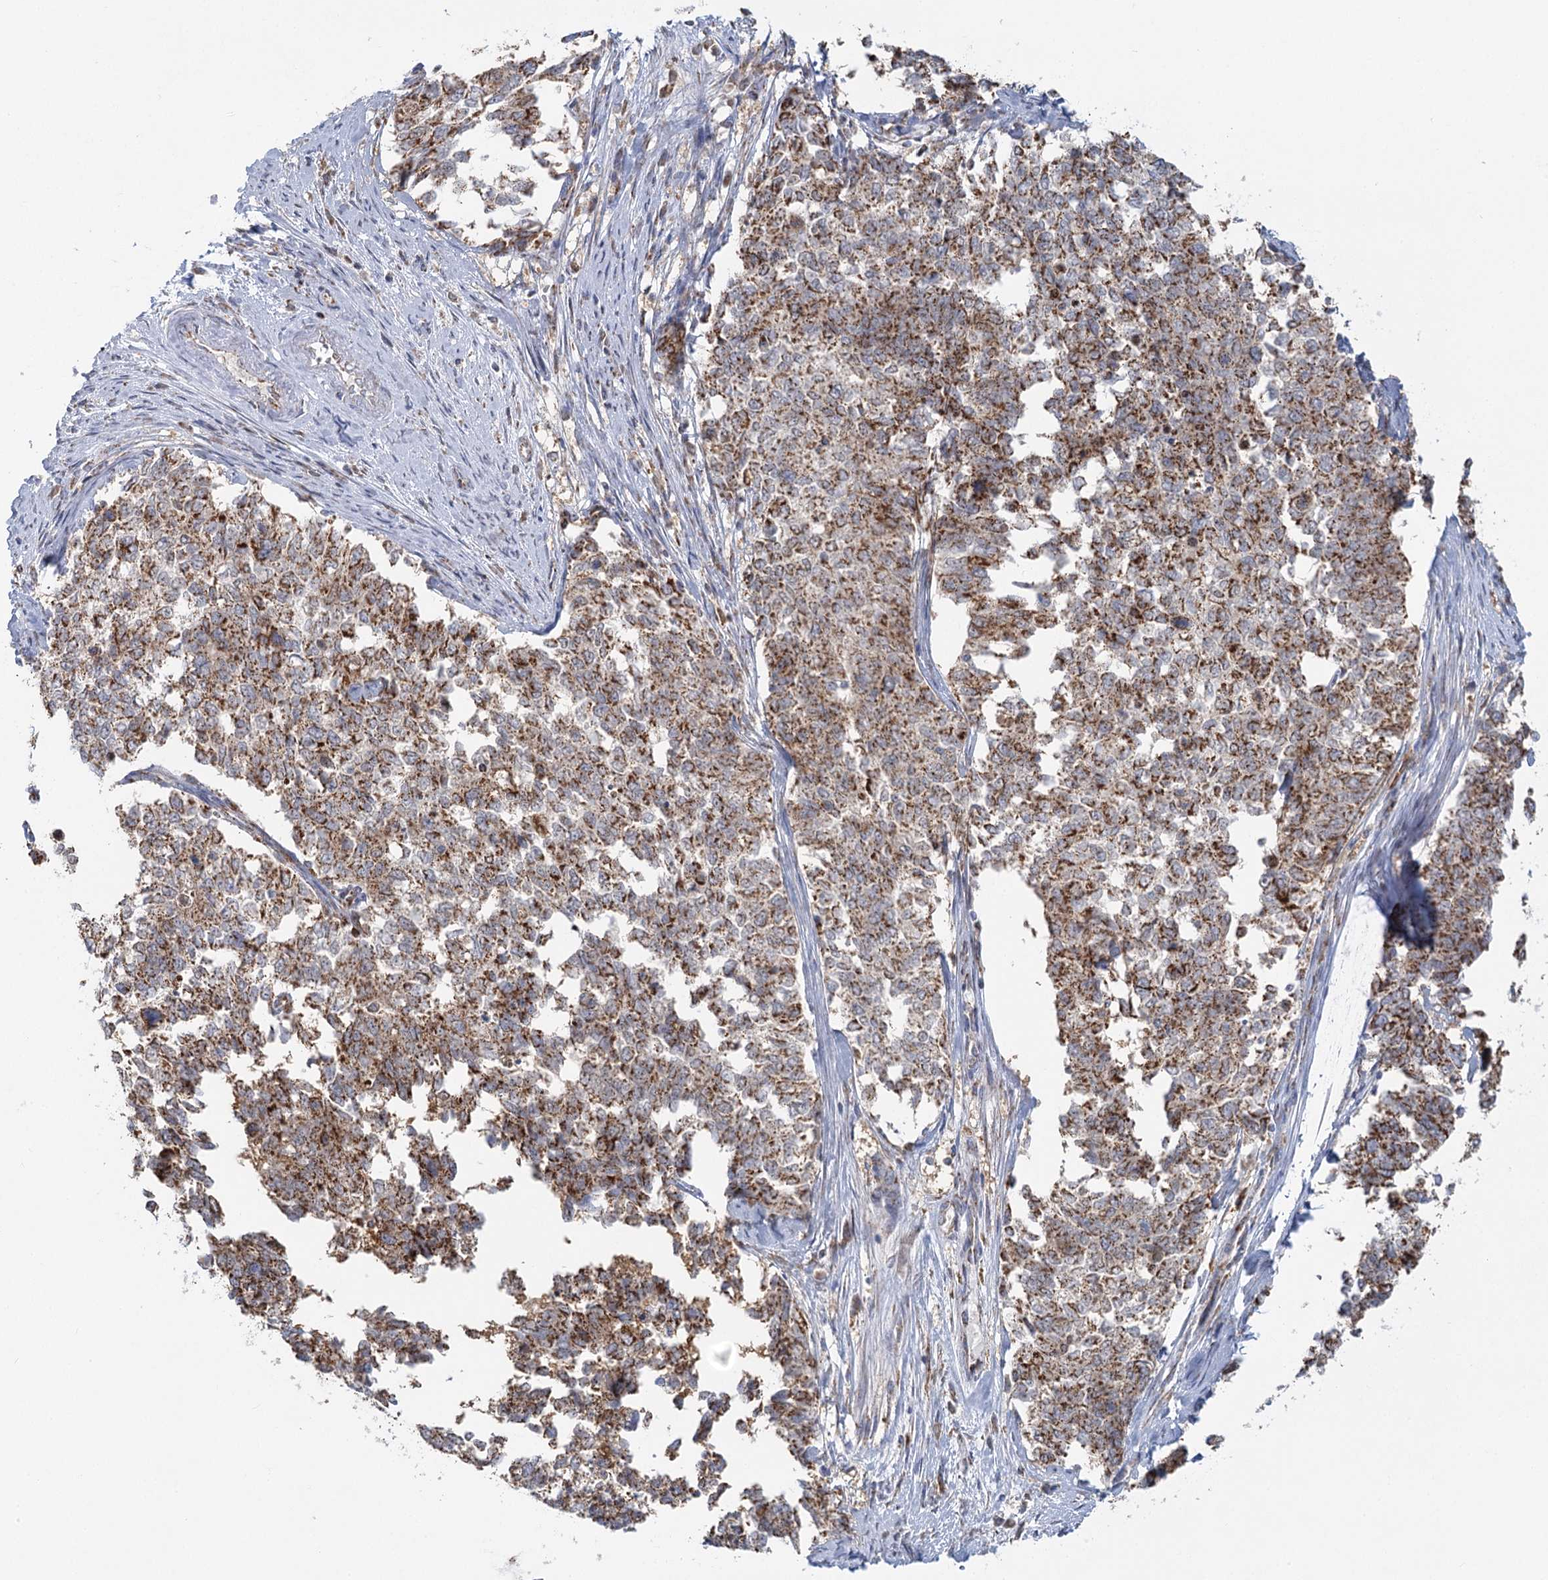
{"staining": {"intensity": "strong", "quantity": ">75%", "location": "cytoplasmic/membranous"}, "tissue": "cervical cancer", "cell_type": "Tumor cells", "image_type": "cancer", "snomed": [{"axis": "morphology", "description": "Squamous cell carcinoma, NOS"}, {"axis": "topography", "description": "Cervix"}], "caption": "Tumor cells demonstrate high levels of strong cytoplasmic/membranous staining in about >75% of cells in human cervical squamous cell carcinoma. The protein of interest is shown in brown color, while the nuclei are stained blue.", "gene": "TAS1R1", "patient": {"sex": "female", "age": 63}}